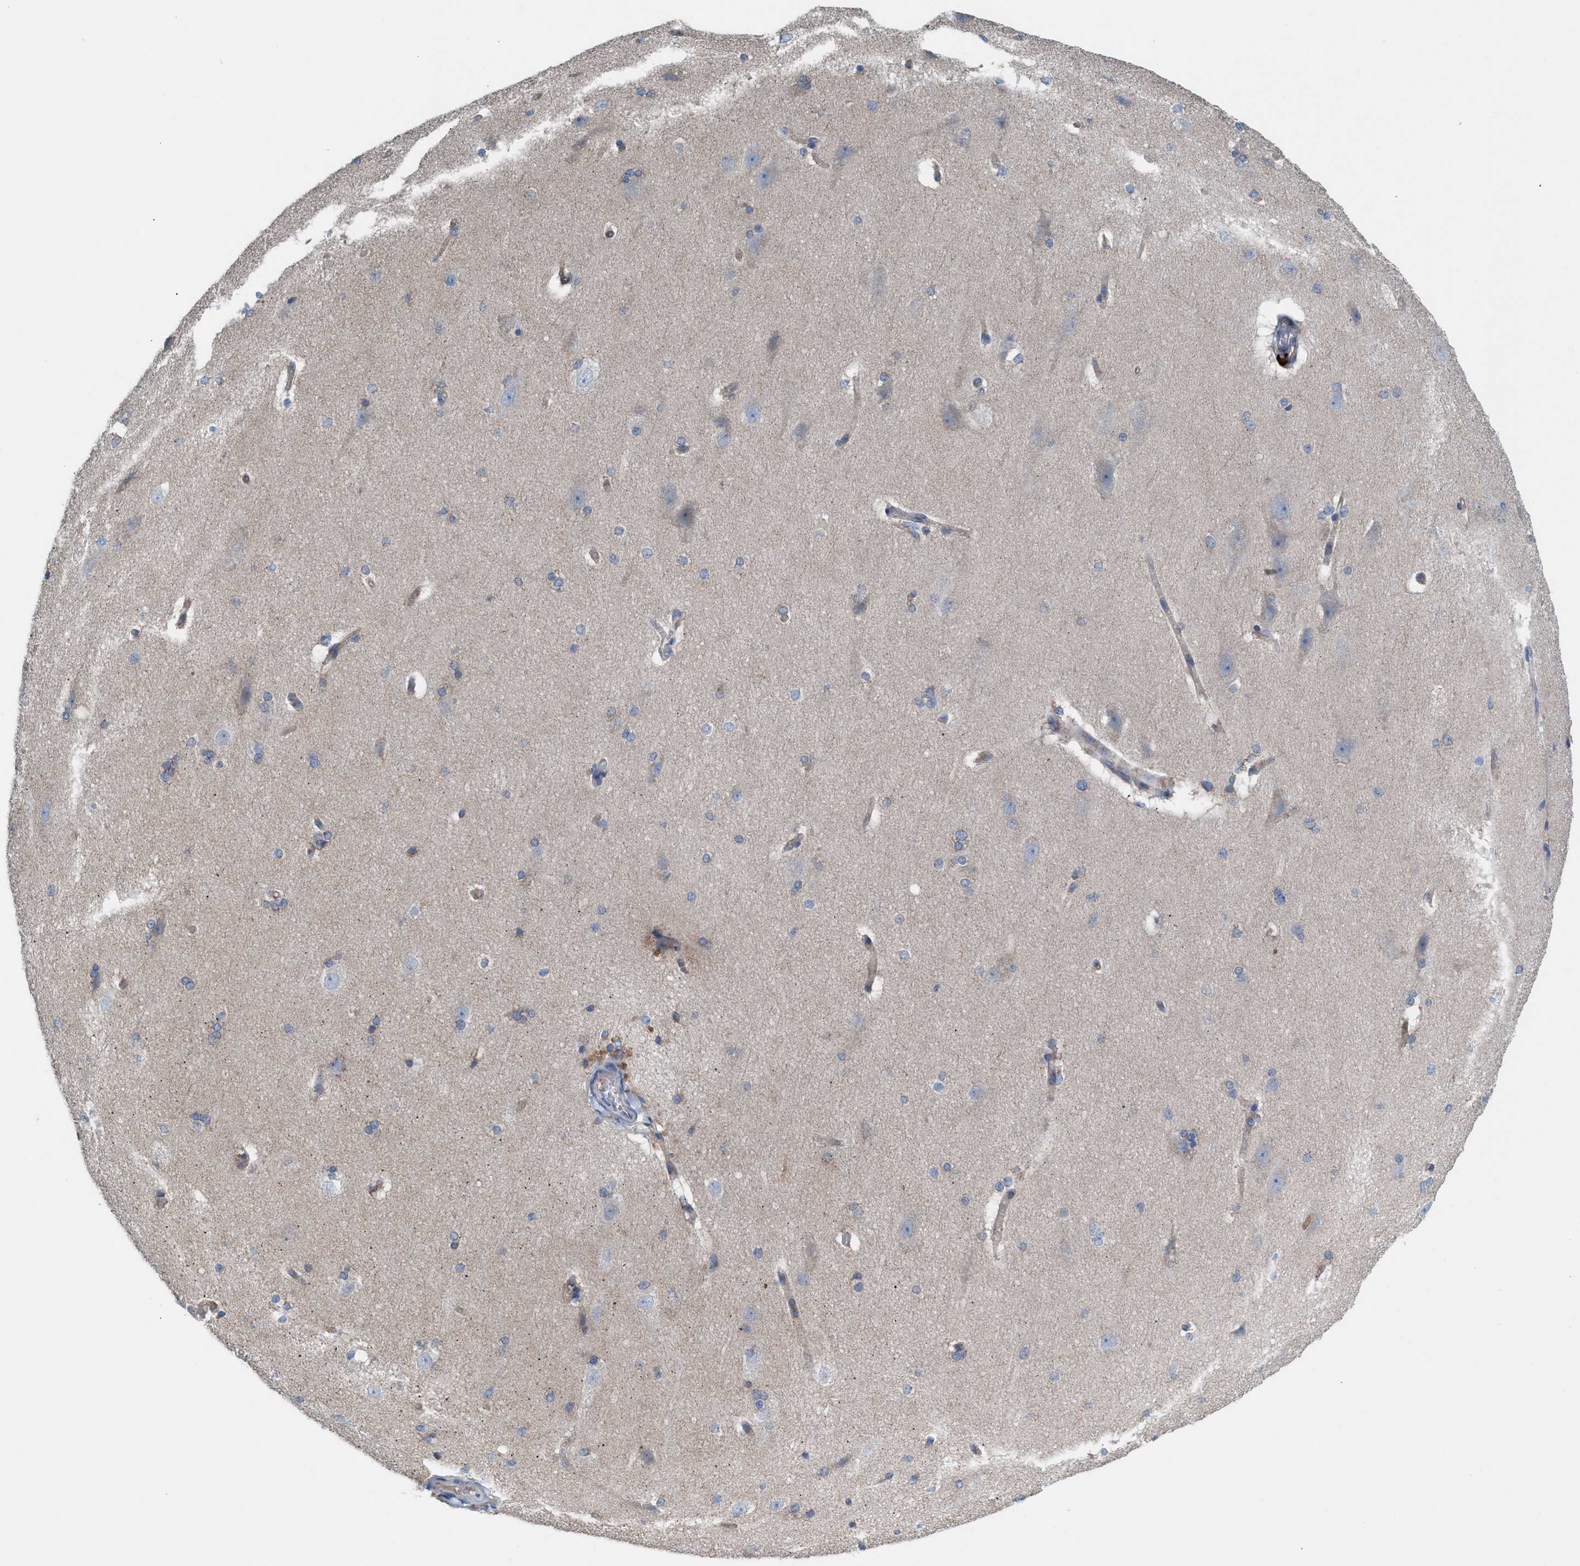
{"staining": {"intensity": "weak", "quantity": "25%-75%", "location": "cytoplasmic/membranous"}, "tissue": "cerebral cortex", "cell_type": "Endothelial cells", "image_type": "normal", "snomed": [{"axis": "morphology", "description": "Normal tissue, NOS"}, {"axis": "topography", "description": "Cerebral cortex"}, {"axis": "topography", "description": "Hippocampus"}], "caption": "A high-resolution image shows immunohistochemistry (IHC) staining of normal cerebral cortex, which demonstrates weak cytoplasmic/membranous positivity in about 25%-75% of endothelial cells. Nuclei are stained in blue.", "gene": "NYAP1", "patient": {"sex": "female", "age": 19}}